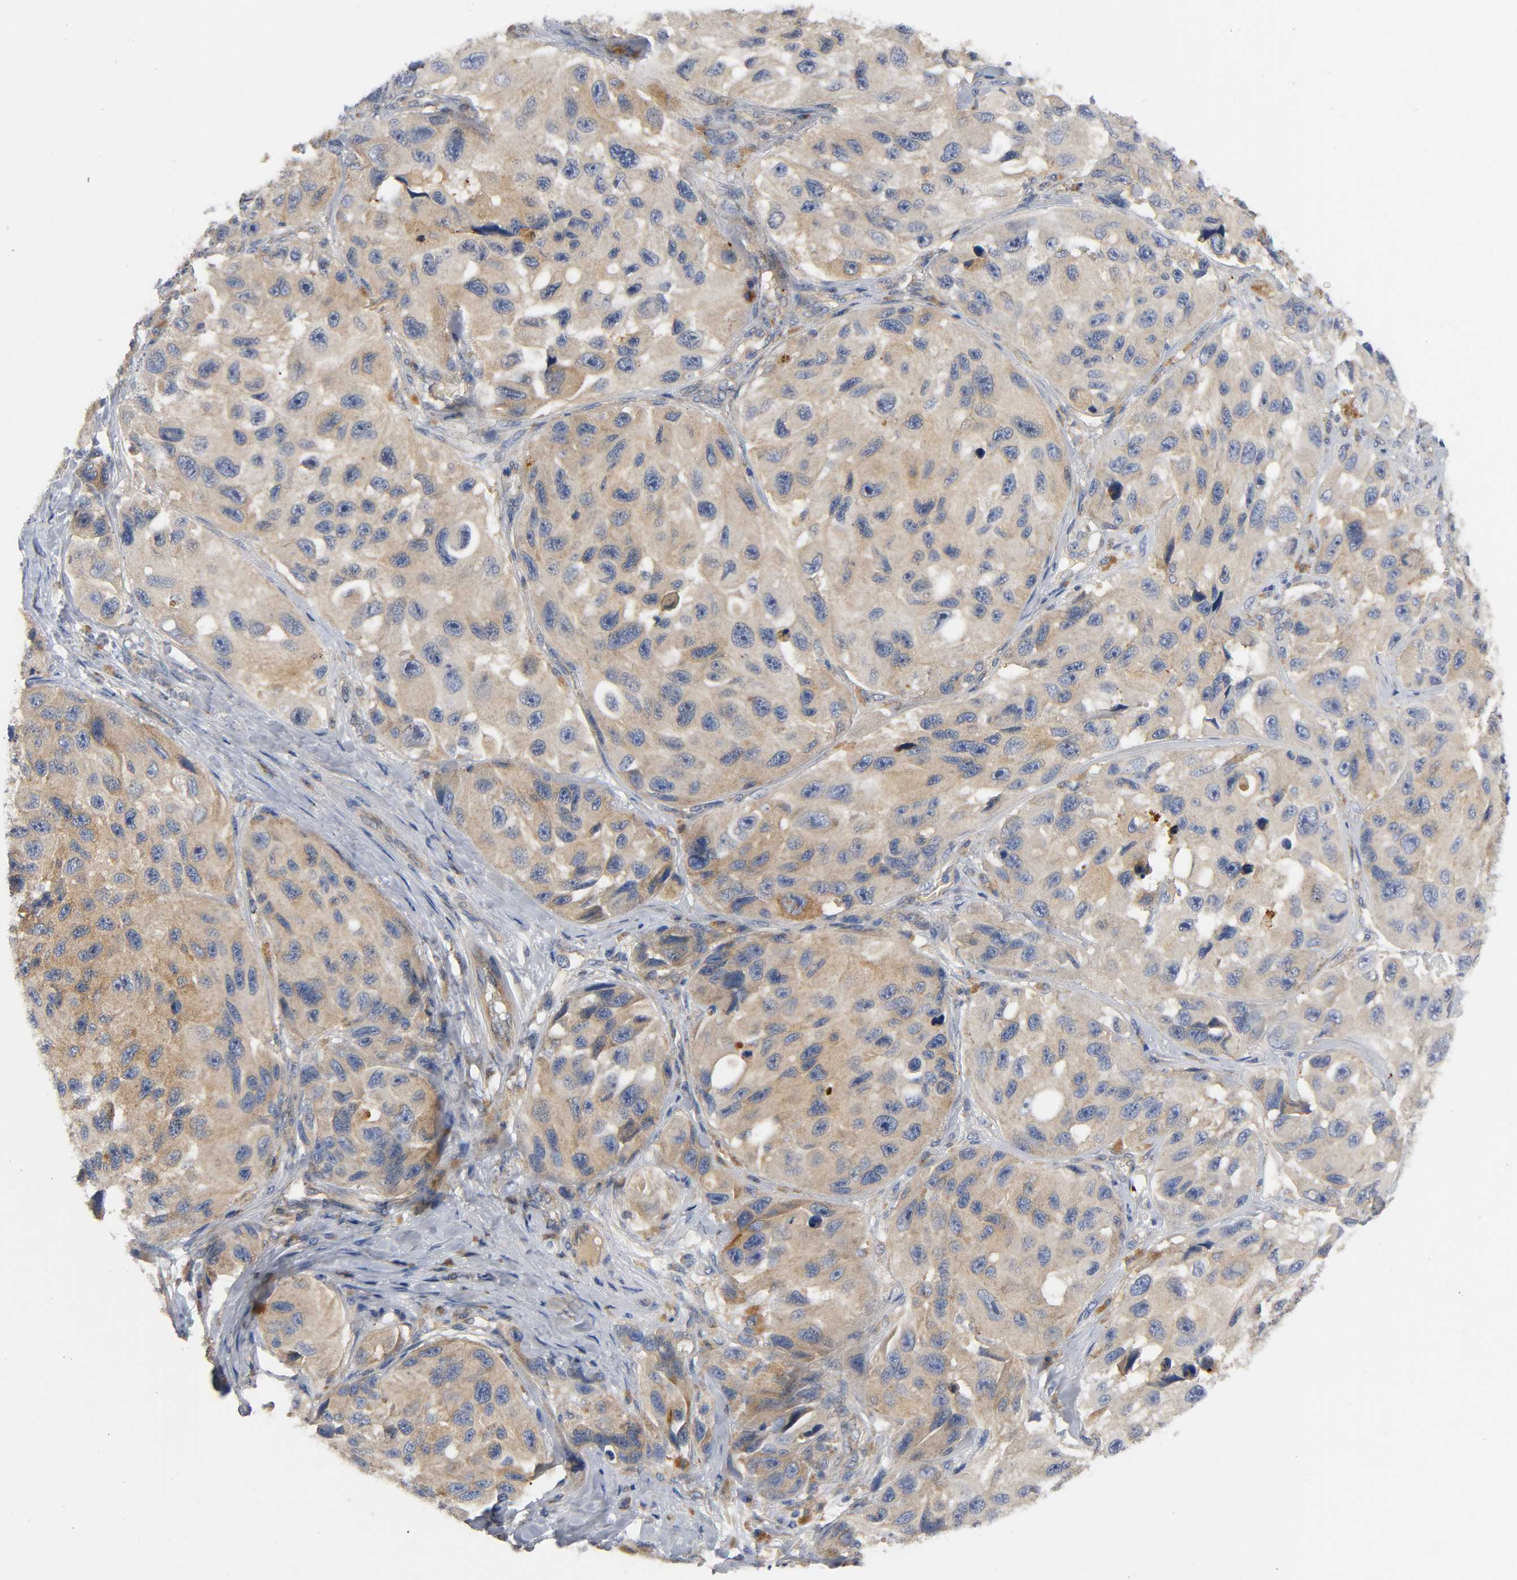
{"staining": {"intensity": "moderate", "quantity": ">75%", "location": "cytoplasmic/membranous"}, "tissue": "melanoma", "cell_type": "Tumor cells", "image_type": "cancer", "snomed": [{"axis": "morphology", "description": "Malignant melanoma, NOS"}, {"axis": "topography", "description": "Skin"}], "caption": "Immunohistochemistry micrograph of melanoma stained for a protein (brown), which displays medium levels of moderate cytoplasmic/membranous expression in about >75% of tumor cells.", "gene": "HDAC6", "patient": {"sex": "female", "age": 73}}